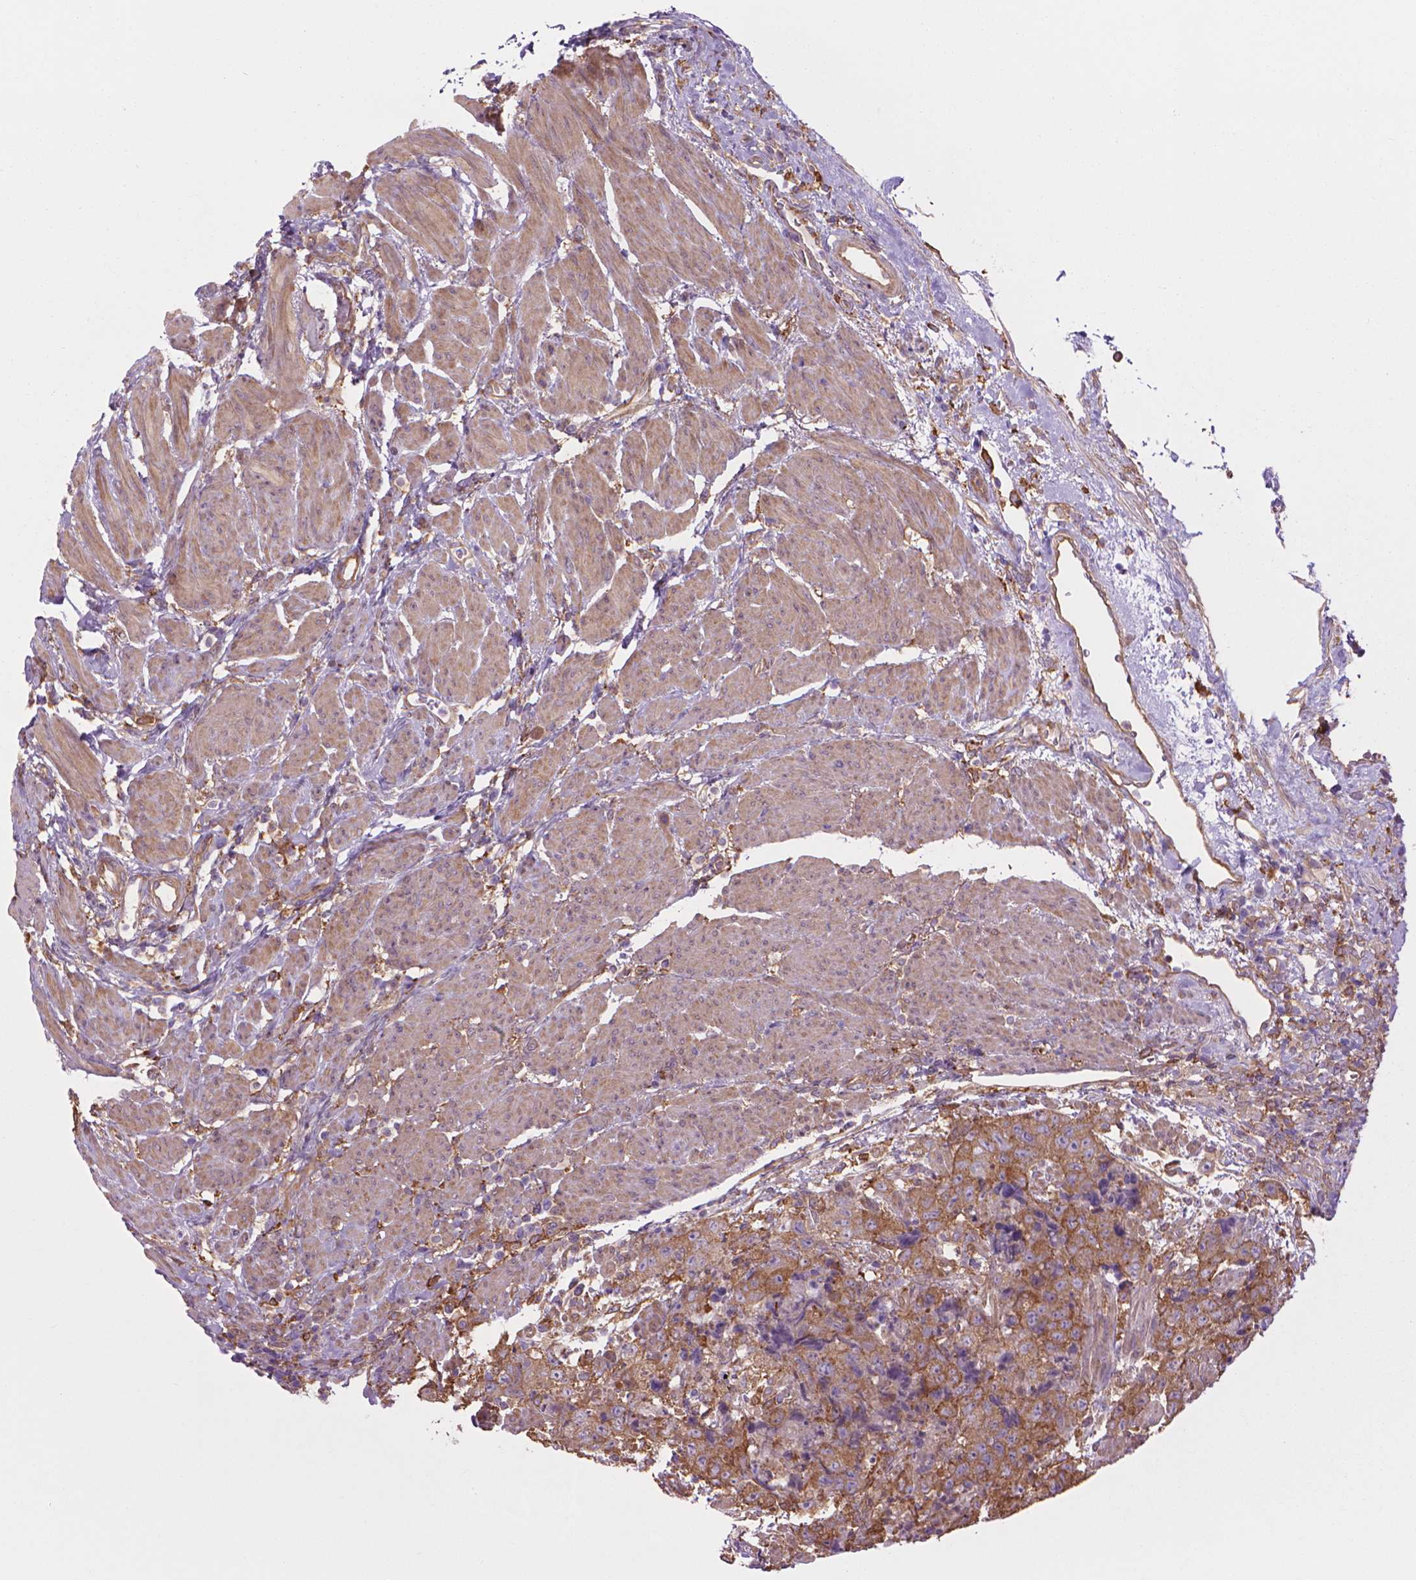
{"staining": {"intensity": "moderate", "quantity": ">75%", "location": "cytoplasmic/membranous"}, "tissue": "urothelial cancer", "cell_type": "Tumor cells", "image_type": "cancer", "snomed": [{"axis": "morphology", "description": "Urothelial carcinoma, High grade"}, {"axis": "topography", "description": "Urinary bladder"}], "caption": "Brown immunohistochemical staining in urothelial cancer exhibits moderate cytoplasmic/membranous expression in approximately >75% of tumor cells.", "gene": "CORO1B", "patient": {"sex": "female", "age": 78}}